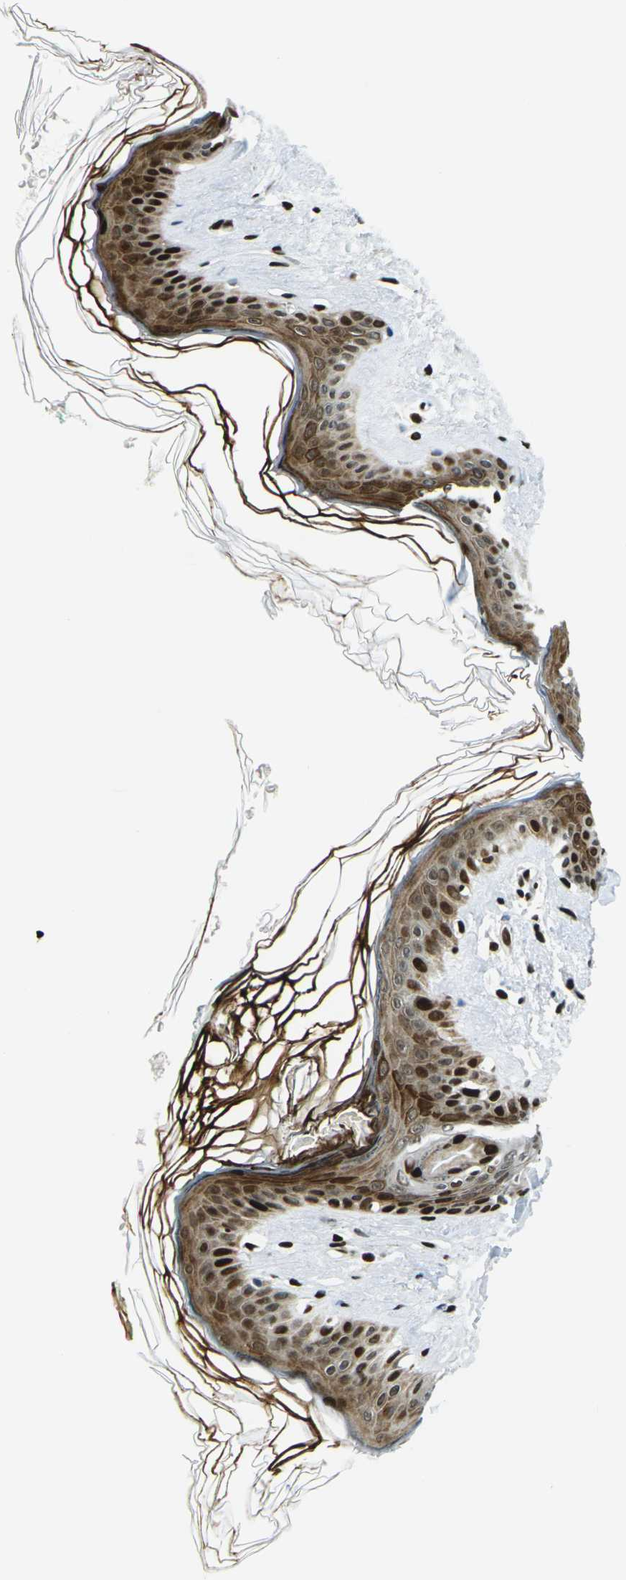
{"staining": {"intensity": "strong", "quantity": ">75%", "location": "nuclear"}, "tissue": "skin", "cell_type": "Fibroblasts", "image_type": "normal", "snomed": [{"axis": "morphology", "description": "Normal tissue, NOS"}, {"axis": "topography", "description": "Skin"}], "caption": "A high amount of strong nuclear positivity is identified in approximately >75% of fibroblasts in unremarkable skin.", "gene": "H3", "patient": {"sex": "female", "age": 41}}